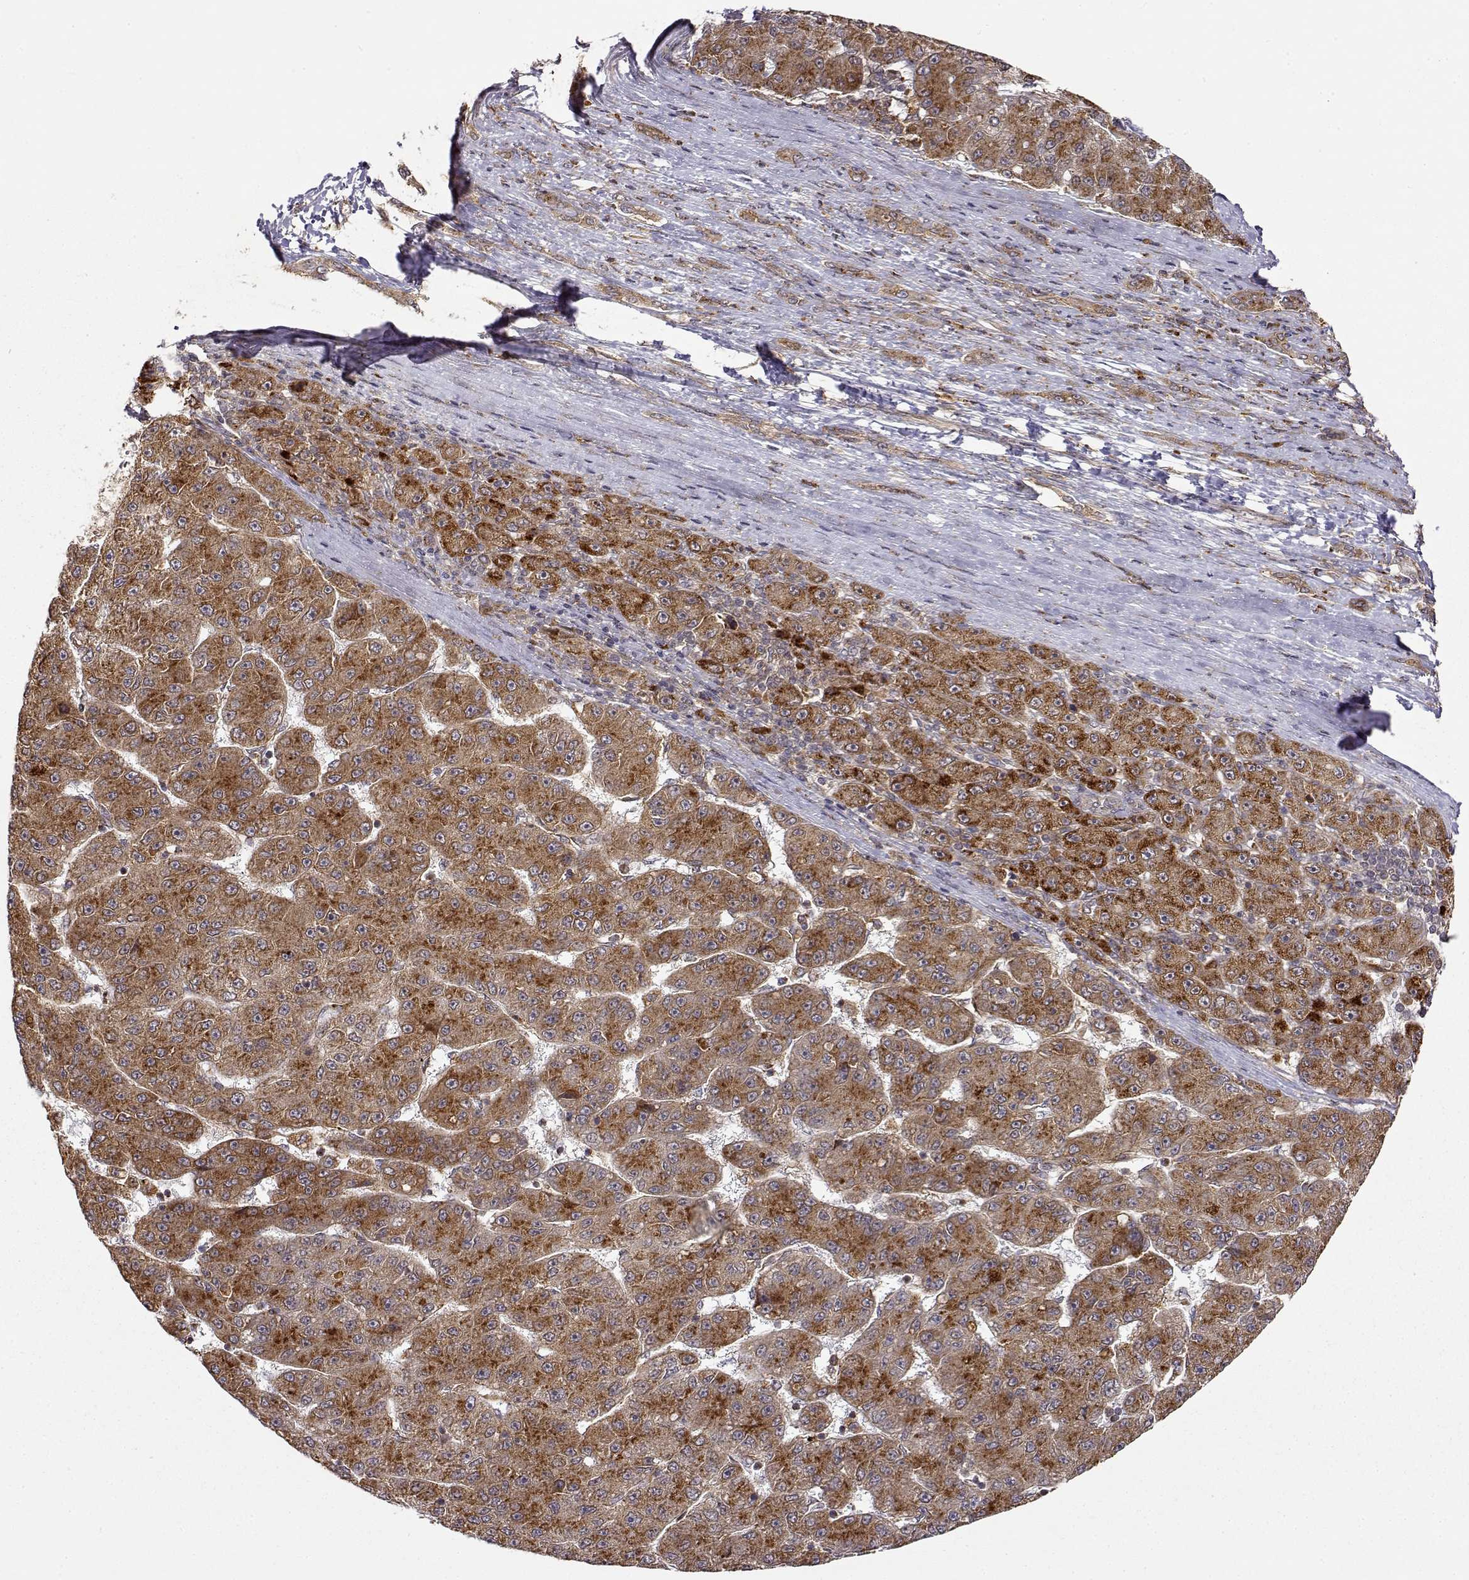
{"staining": {"intensity": "strong", "quantity": ">75%", "location": "cytoplasmic/membranous"}, "tissue": "liver cancer", "cell_type": "Tumor cells", "image_type": "cancer", "snomed": [{"axis": "morphology", "description": "Carcinoma, Hepatocellular, NOS"}, {"axis": "topography", "description": "Liver"}], "caption": "Liver hepatocellular carcinoma stained for a protein (brown) demonstrates strong cytoplasmic/membranous positive positivity in about >75% of tumor cells.", "gene": "RNF13", "patient": {"sex": "male", "age": 67}}